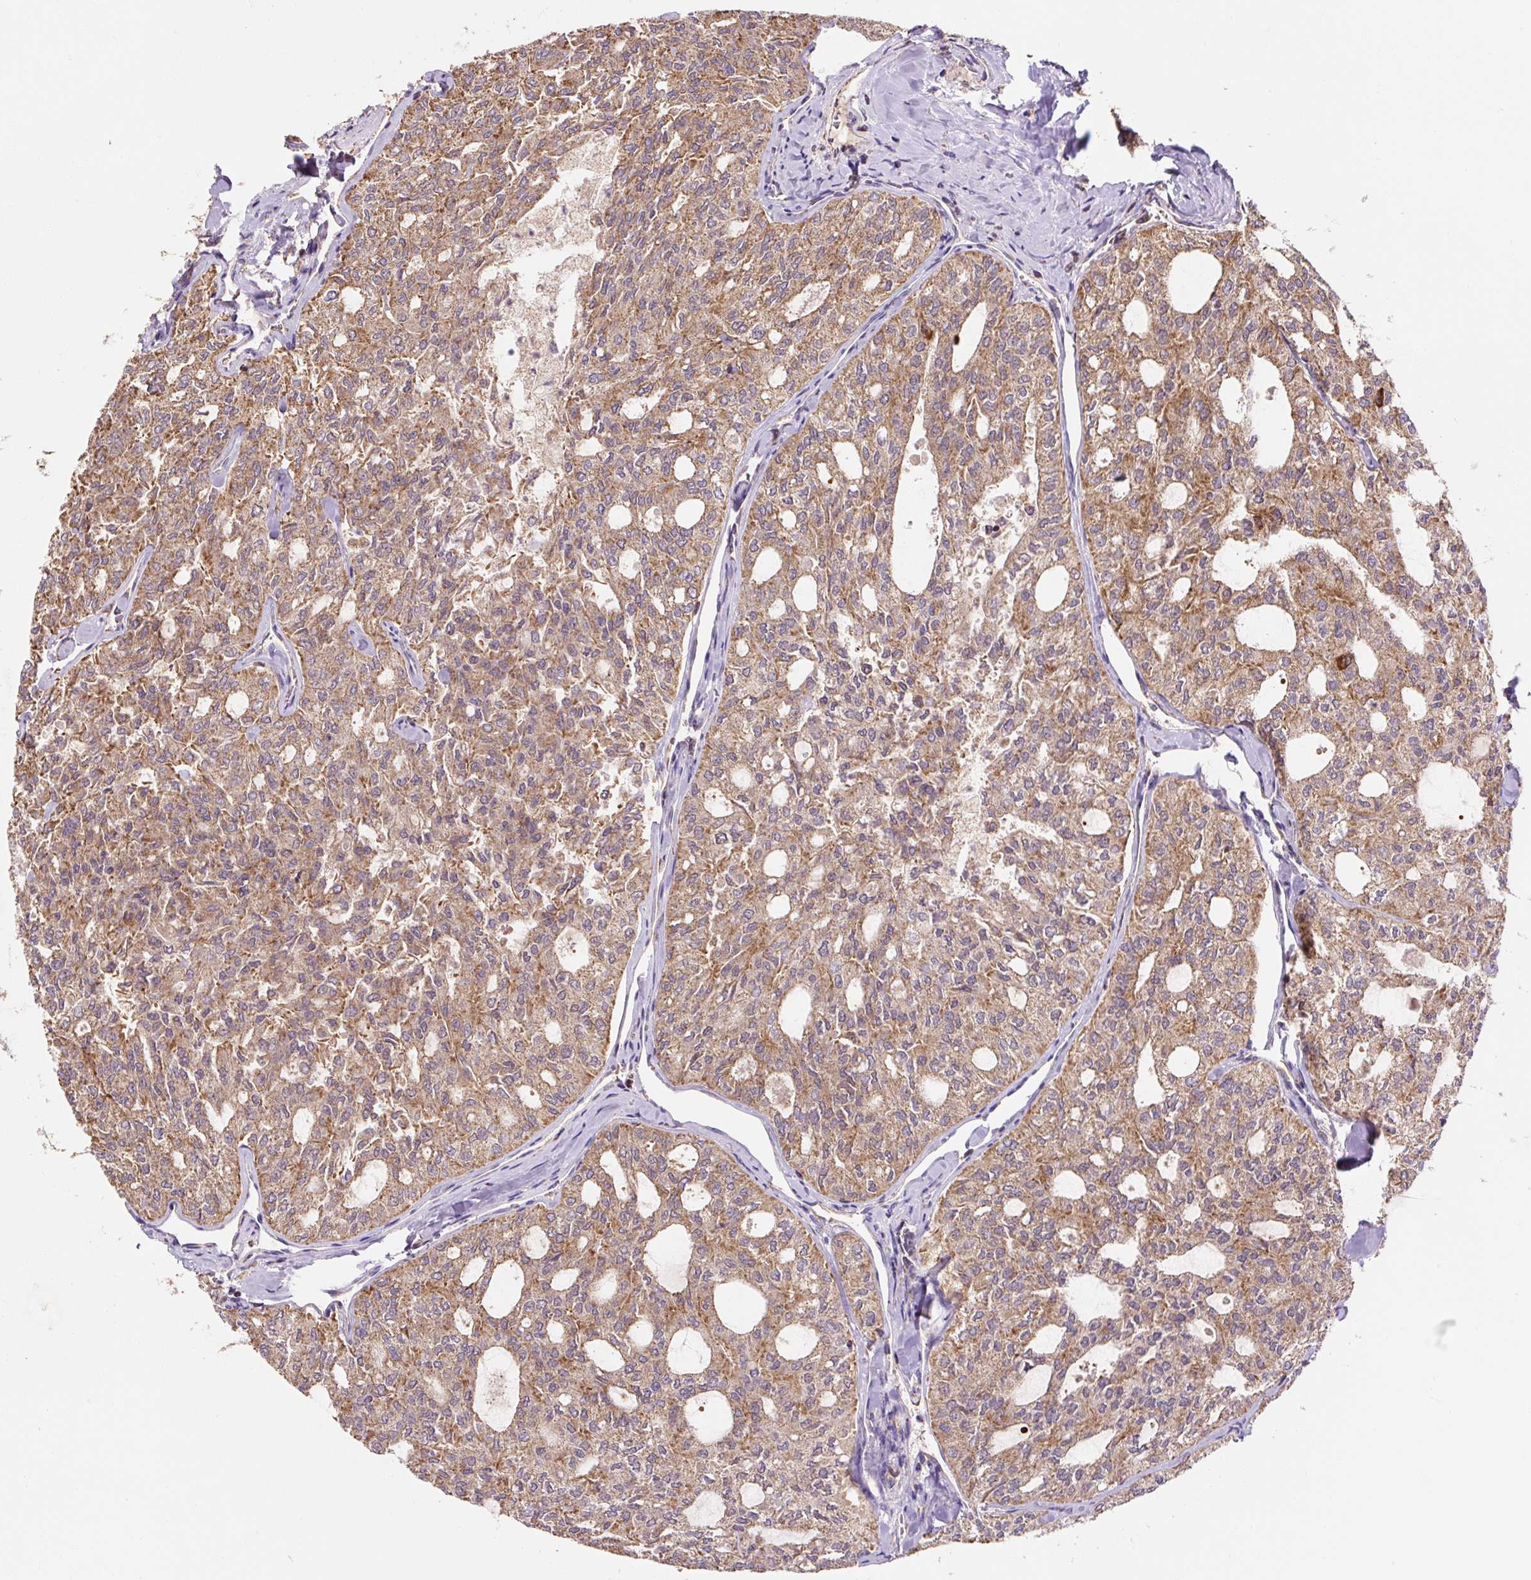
{"staining": {"intensity": "moderate", "quantity": ">75%", "location": "cytoplasmic/membranous"}, "tissue": "thyroid cancer", "cell_type": "Tumor cells", "image_type": "cancer", "snomed": [{"axis": "morphology", "description": "Follicular adenoma carcinoma, NOS"}, {"axis": "topography", "description": "Thyroid gland"}], "caption": "Thyroid cancer stained with DAB IHC exhibits medium levels of moderate cytoplasmic/membranous staining in about >75% of tumor cells.", "gene": "MFSD9", "patient": {"sex": "male", "age": 75}}